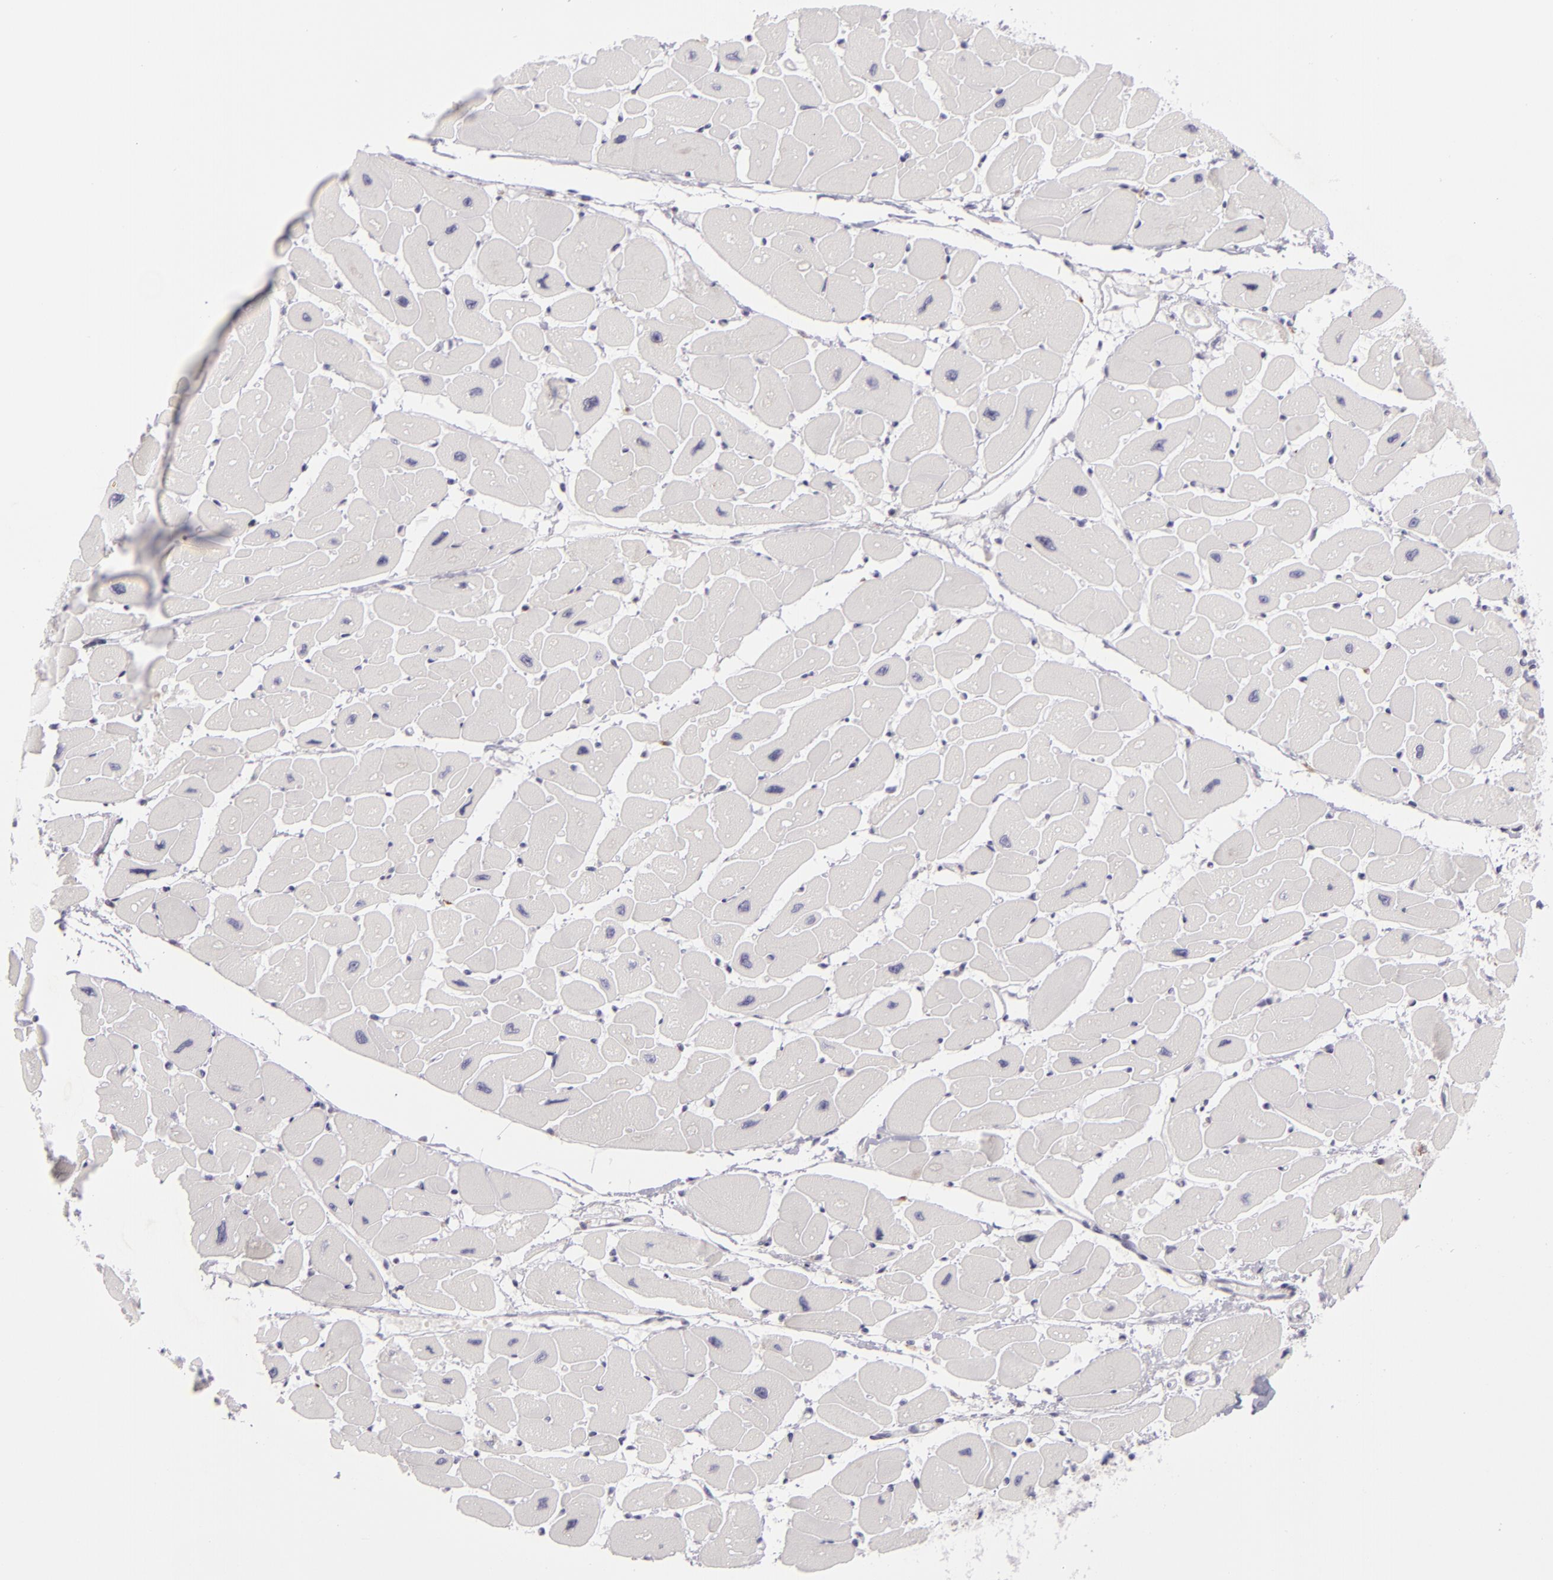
{"staining": {"intensity": "negative", "quantity": "none", "location": "none"}, "tissue": "heart muscle", "cell_type": "Cardiomyocytes", "image_type": "normal", "snomed": [{"axis": "morphology", "description": "Normal tissue, NOS"}, {"axis": "topography", "description": "Heart"}], "caption": "DAB (3,3'-diaminobenzidine) immunohistochemical staining of unremarkable human heart muscle shows no significant staining in cardiomyocytes.", "gene": "KCNAB2", "patient": {"sex": "female", "age": 54}}